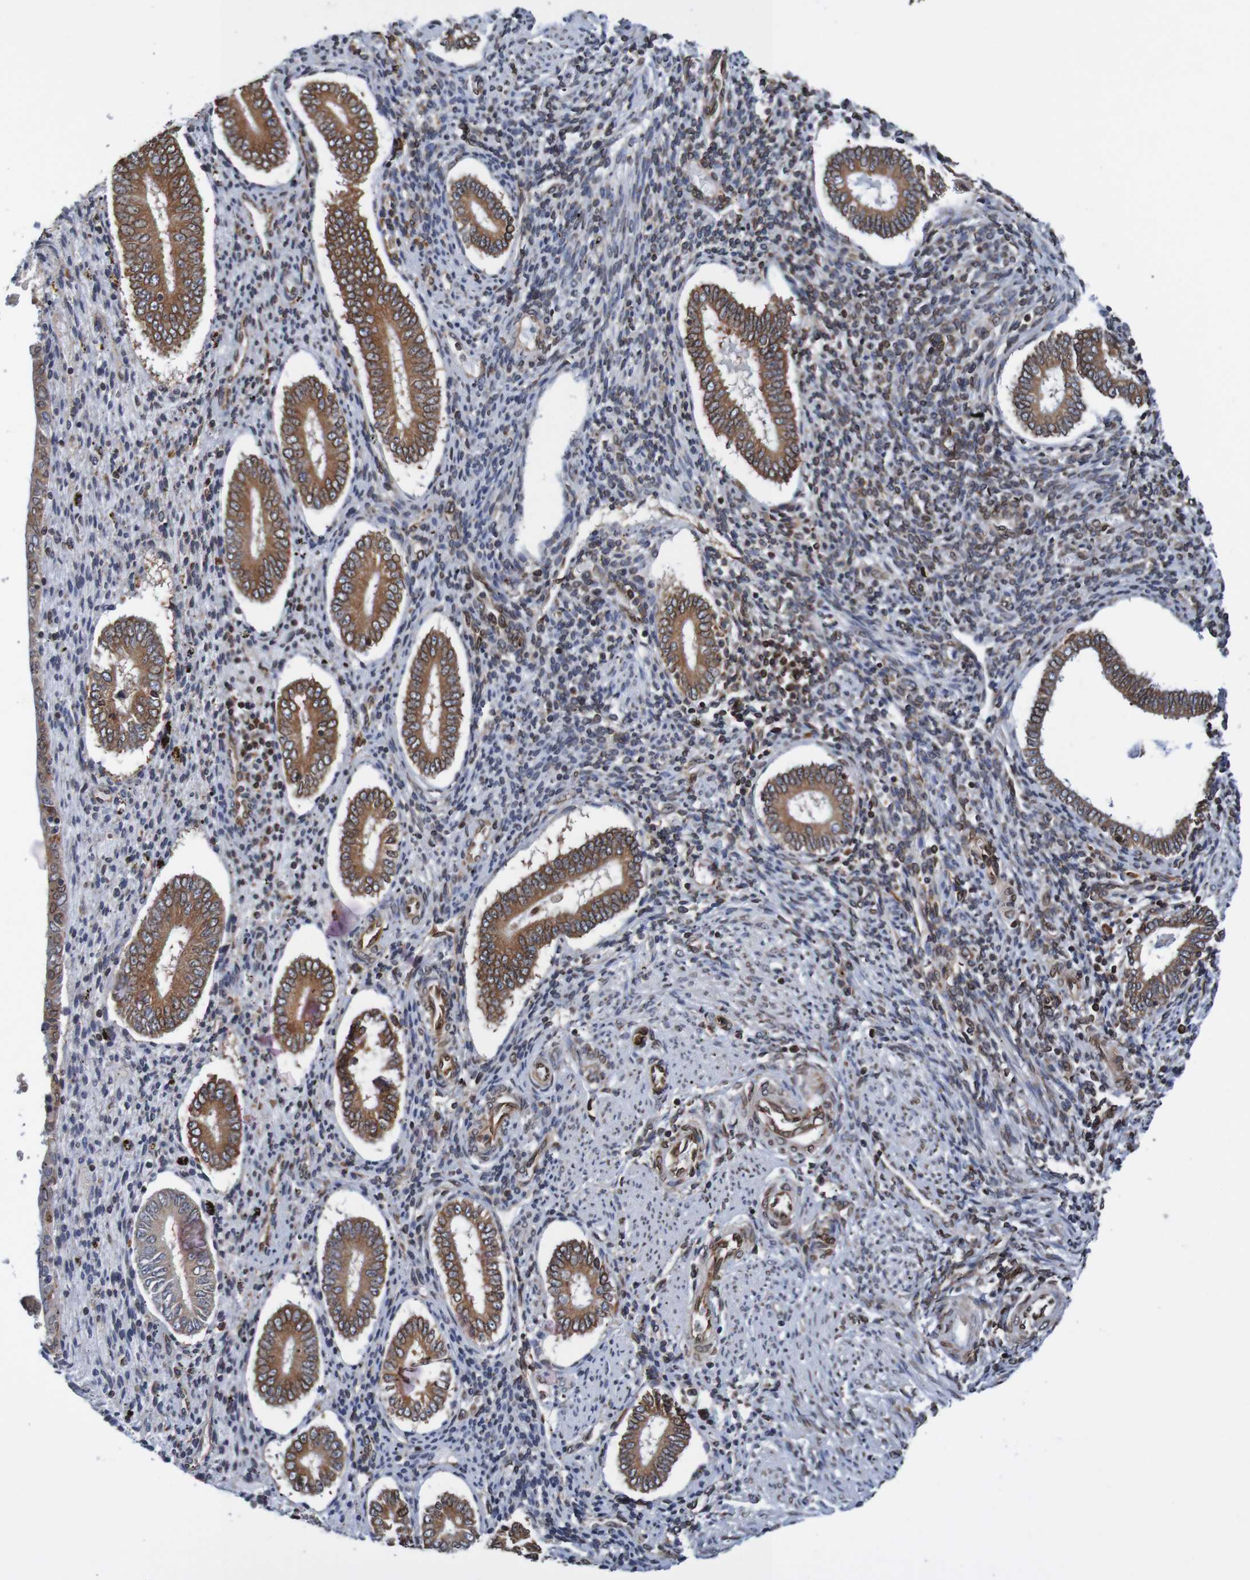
{"staining": {"intensity": "strong", "quantity": "<25%", "location": "cytoplasmic/membranous"}, "tissue": "endometrium", "cell_type": "Cells in endometrial stroma", "image_type": "normal", "snomed": [{"axis": "morphology", "description": "Normal tissue, NOS"}, {"axis": "topography", "description": "Endometrium"}], "caption": "IHC photomicrograph of benign human endometrium stained for a protein (brown), which reveals medium levels of strong cytoplasmic/membranous positivity in approximately <25% of cells in endometrial stroma.", "gene": "TMEM109", "patient": {"sex": "female", "age": 42}}